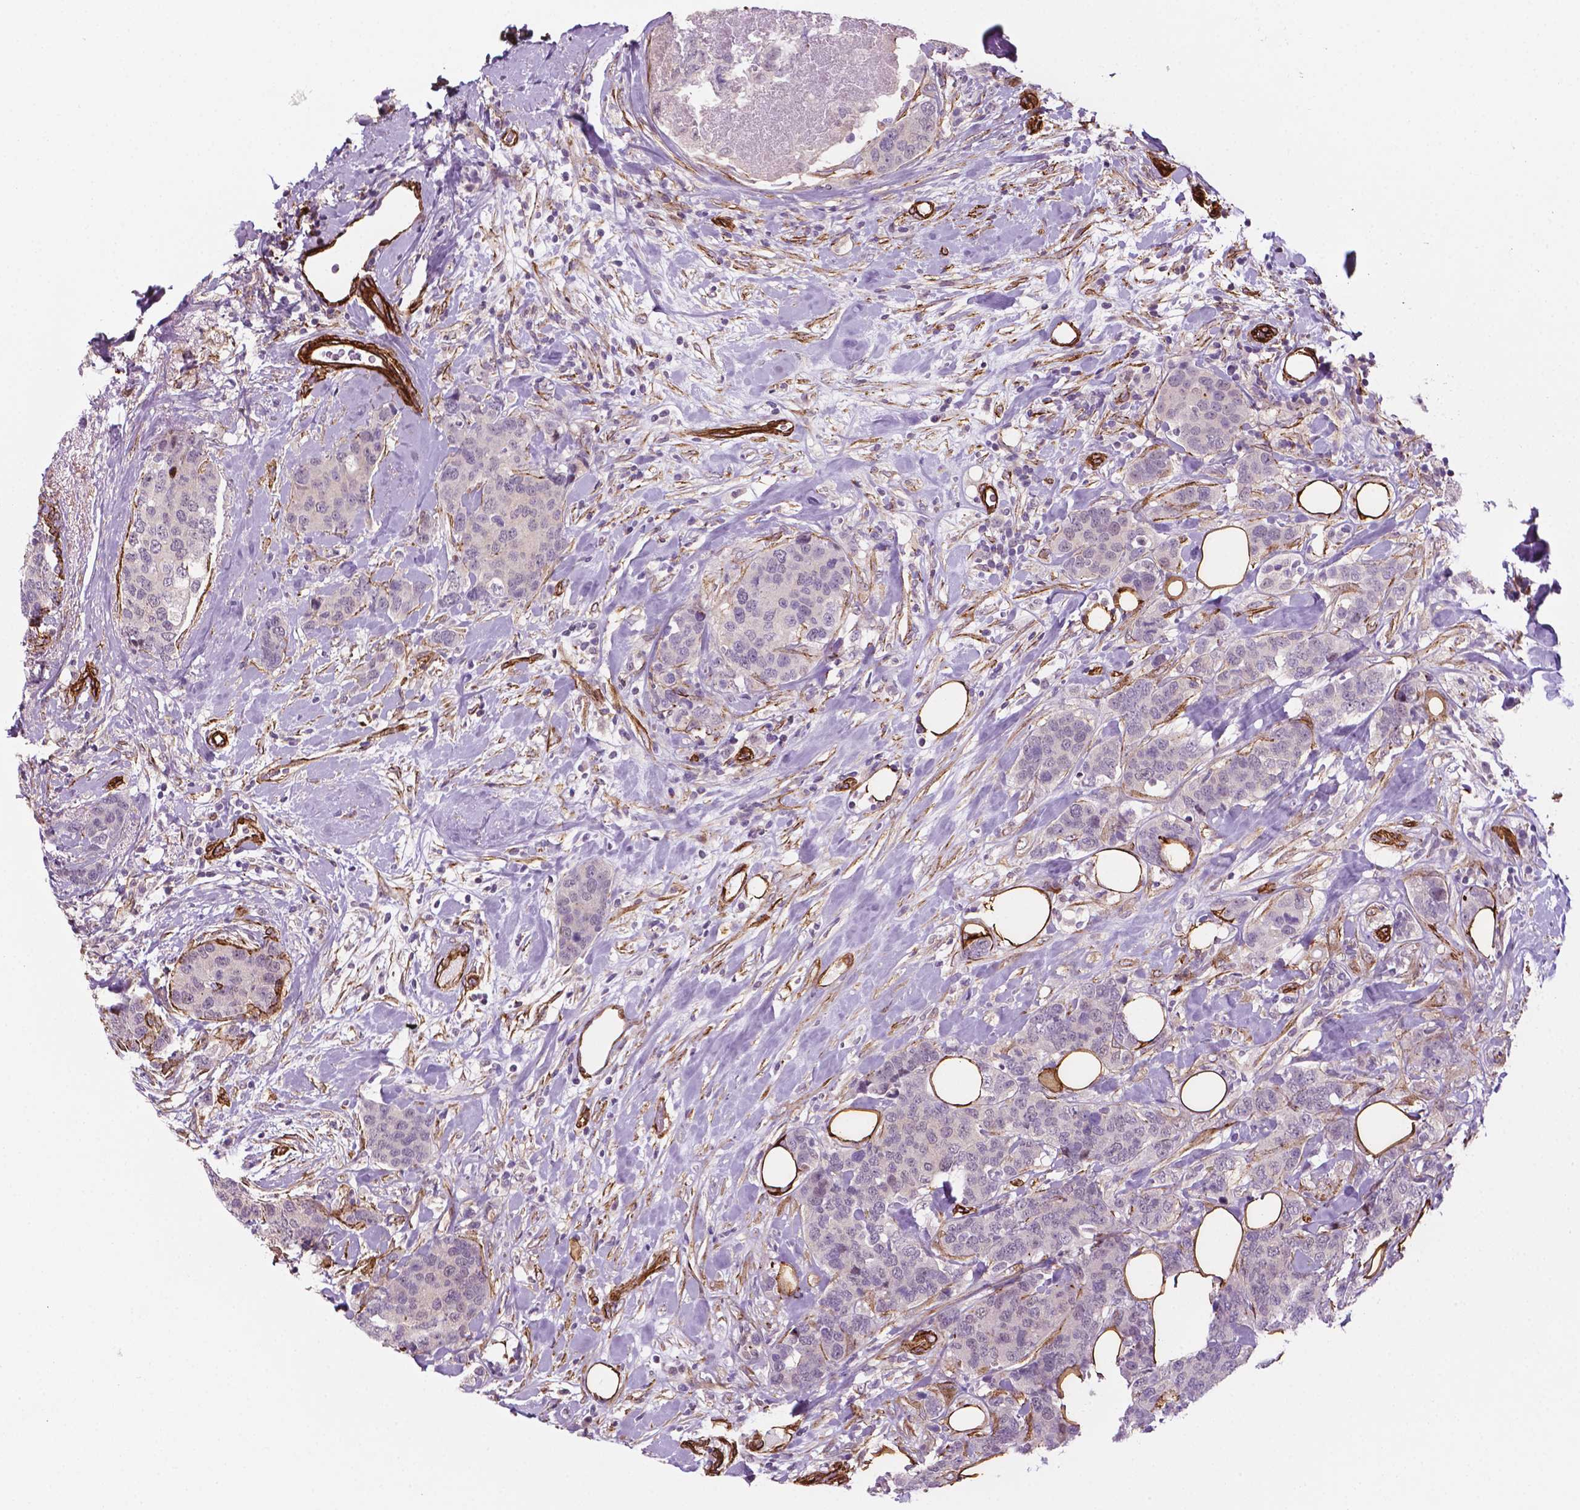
{"staining": {"intensity": "negative", "quantity": "none", "location": "none"}, "tissue": "breast cancer", "cell_type": "Tumor cells", "image_type": "cancer", "snomed": [{"axis": "morphology", "description": "Lobular carcinoma"}, {"axis": "topography", "description": "Breast"}], "caption": "IHC of breast cancer (lobular carcinoma) reveals no positivity in tumor cells.", "gene": "EGFL8", "patient": {"sex": "female", "age": 59}}